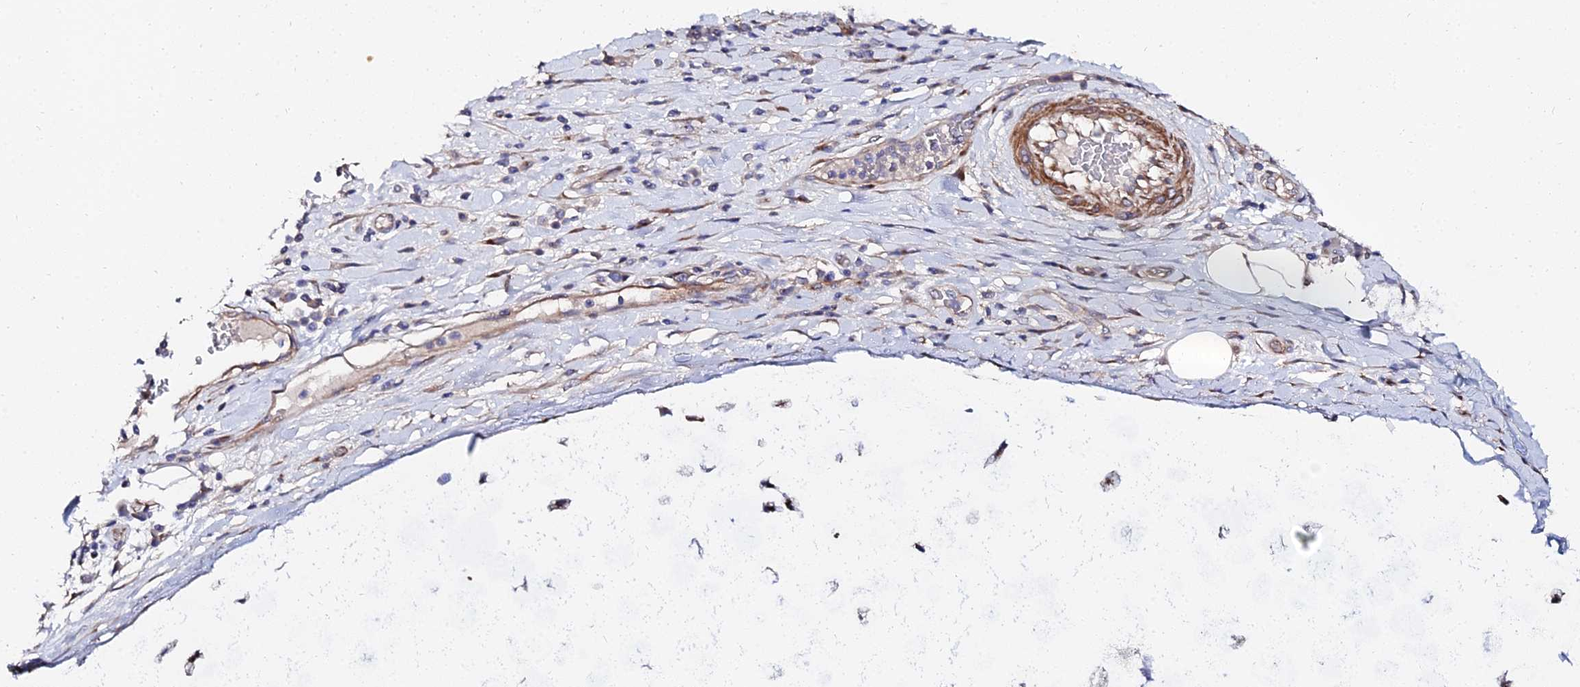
{"staining": {"intensity": "weak", "quantity": ">75%", "location": "cytoplasmic/membranous"}, "tissue": "adipose tissue", "cell_type": "Adipocytes", "image_type": "normal", "snomed": [{"axis": "morphology", "description": "Normal tissue, NOS"}, {"axis": "morphology", "description": "Squamous cell carcinoma, NOS"}, {"axis": "topography", "description": "Bronchus"}, {"axis": "topography", "description": "Lung"}], "caption": "Immunohistochemical staining of normal human adipose tissue displays low levels of weak cytoplasmic/membranous positivity in approximately >75% of adipocytes. The protein of interest is shown in brown color, while the nuclei are stained blue.", "gene": "BORCS8", "patient": {"sex": "male", "age": 64}}